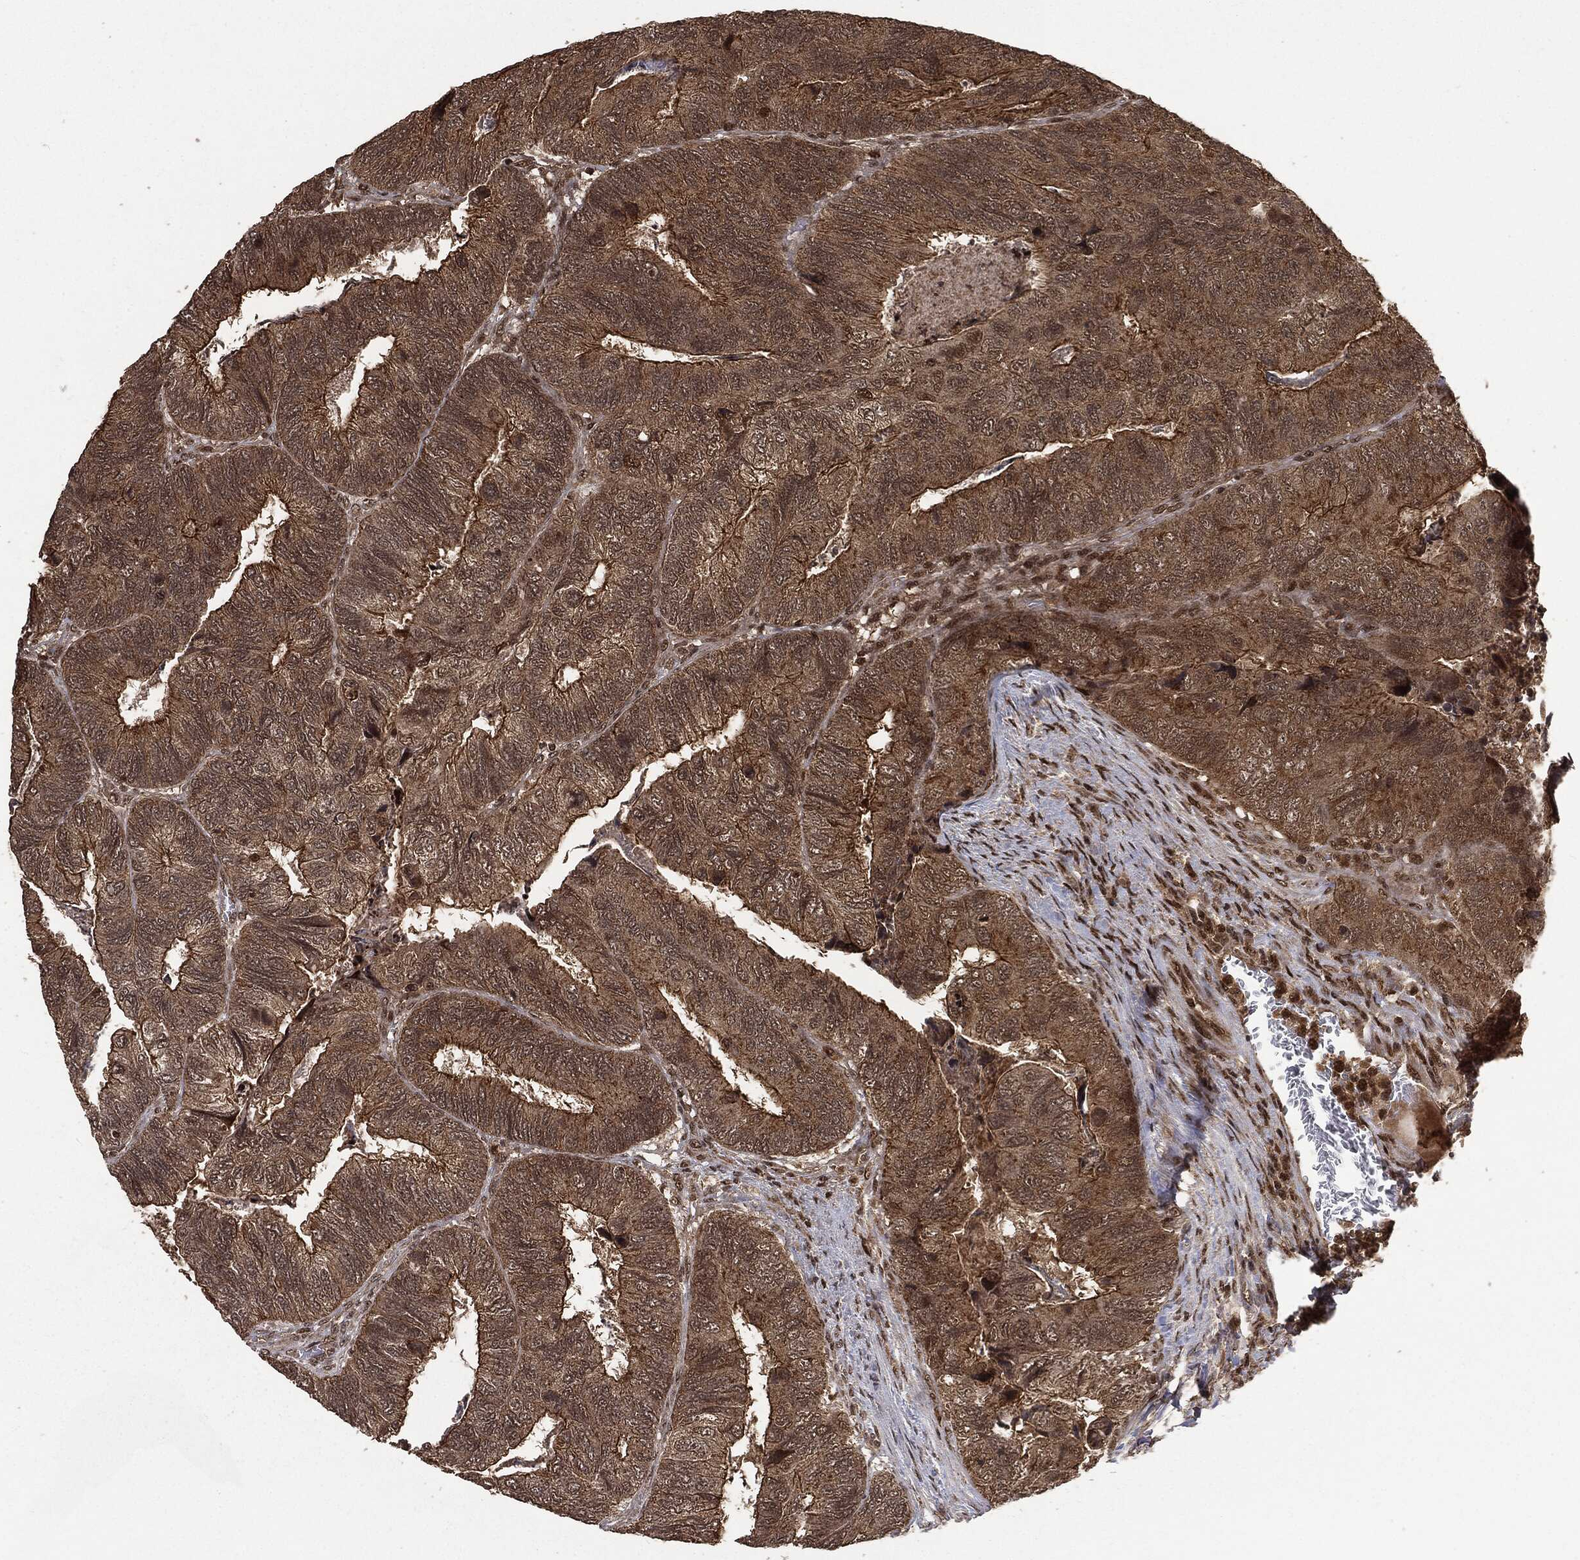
{"staining": {"intensity": "strong", "quantity": "<25%", "location": "cytoplasmic/membranous"}, "tissue": "colorectal cancer", "cell_type": "Tumor cells", "image_type": "cancer", "snomed": [{"axis": "morphology", "description": "Adenocarcinoma, NOS"}, {"axis": "topography", "description": "Colon"}], "caption": "Adenocarcinoma (colorectal) tissue reveals strong cytoplasmic/membranous staining in approximately <25% of tumor cells (Brightfield microscopy of DAB IHC at high magnification).", "gene": "CTDP1", "patient": {"sex": "female", "age": 67}}